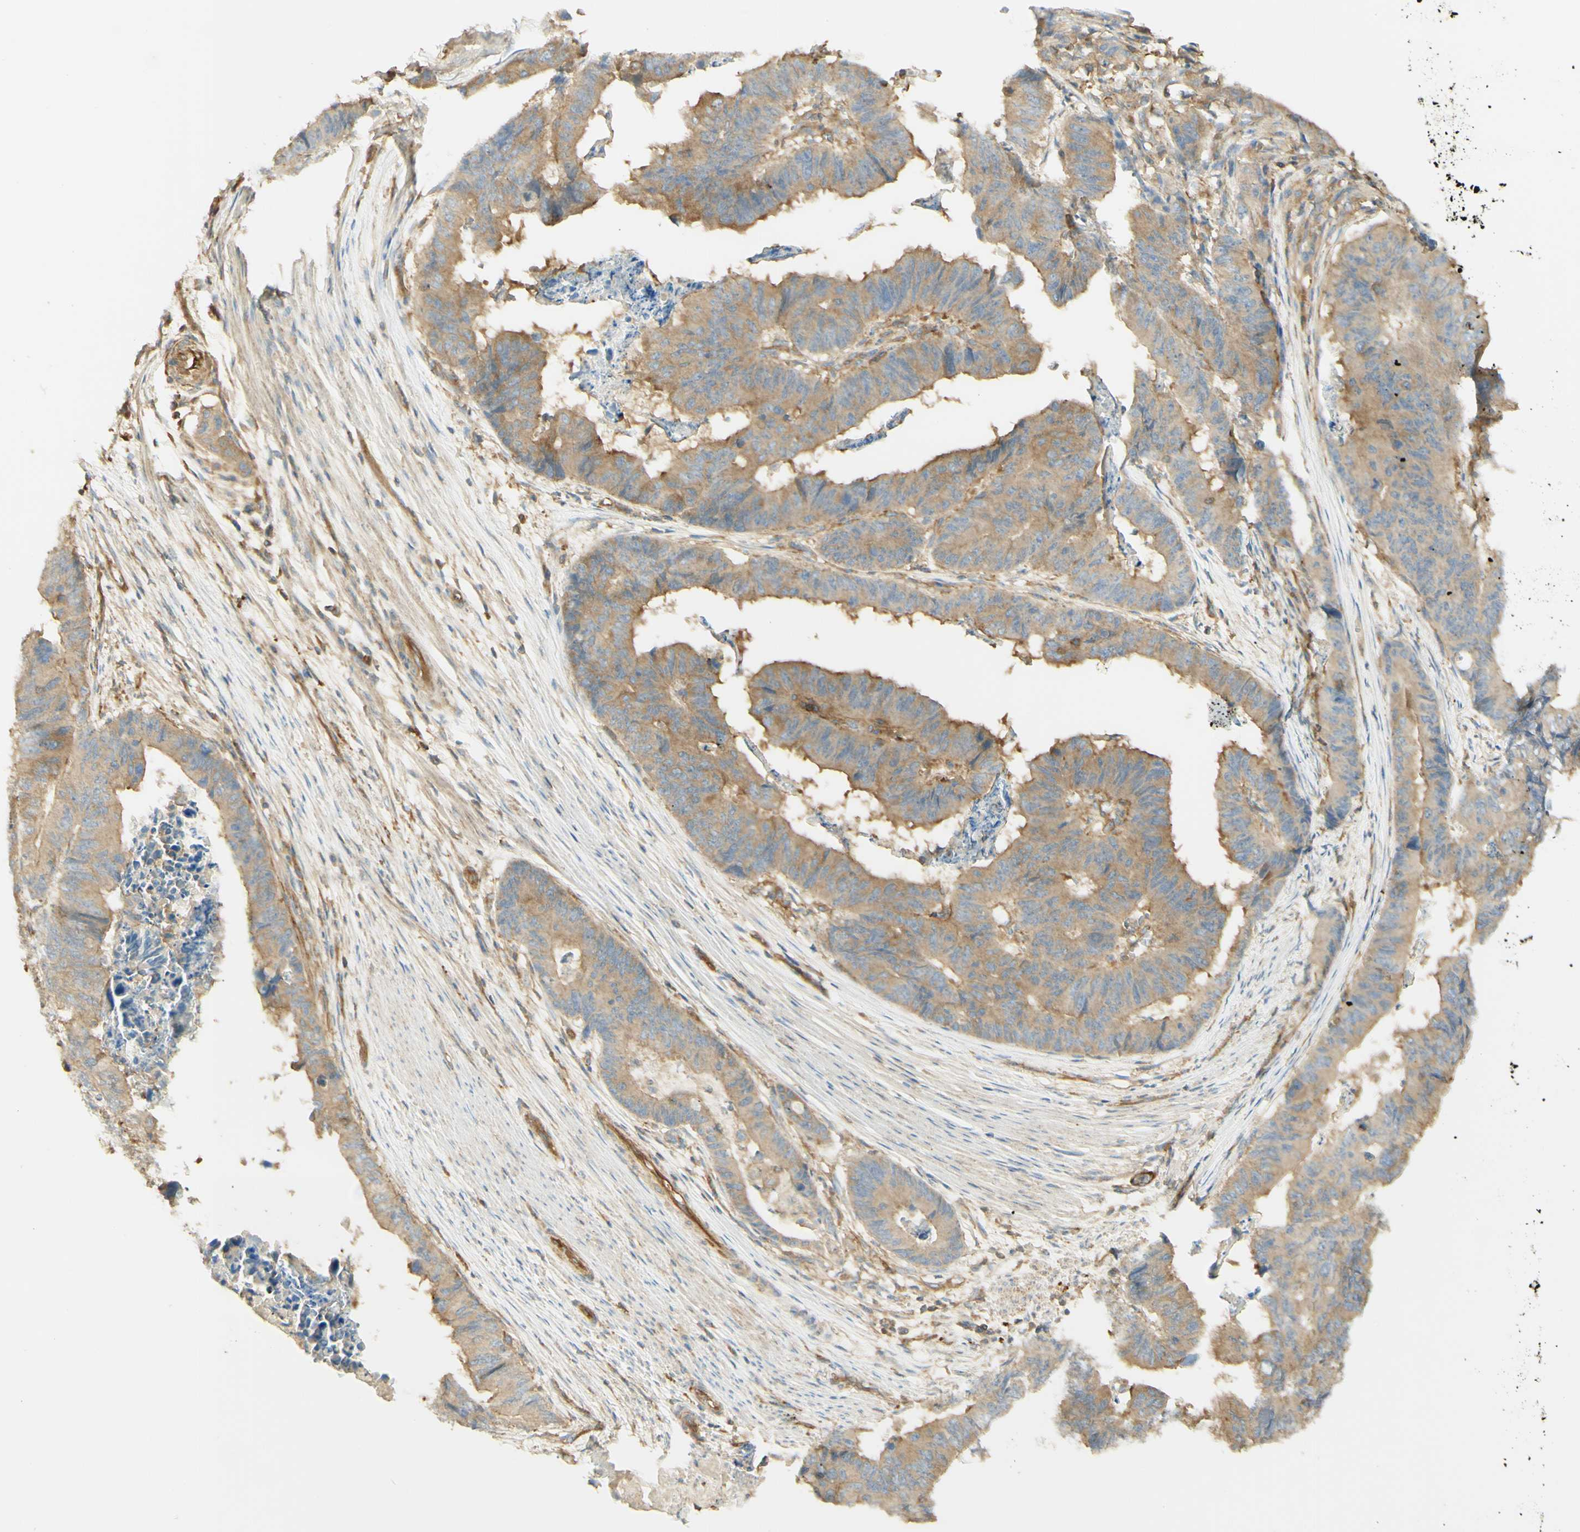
{"staining": {"intensity": "moderate", "quantity": ">75%", "location": "cytoplasmic/membranous"}, "tissue": "stomach cancer", "cell_type": "Tumor cells", "image_type": "cancer", "snomed": [{"axis": "morphology", "description": "Adenocarcinoma, NOS"}, {"axis": "topography", "description": "Stomach, lower"}], "caption": "Stomach adenocarcinoma stained for a protein shows moderate cytoplasmic/membranous positivity in tumor cells.", "gene": "IKBKG", "patient": {"sex": "male", "age": 77}}